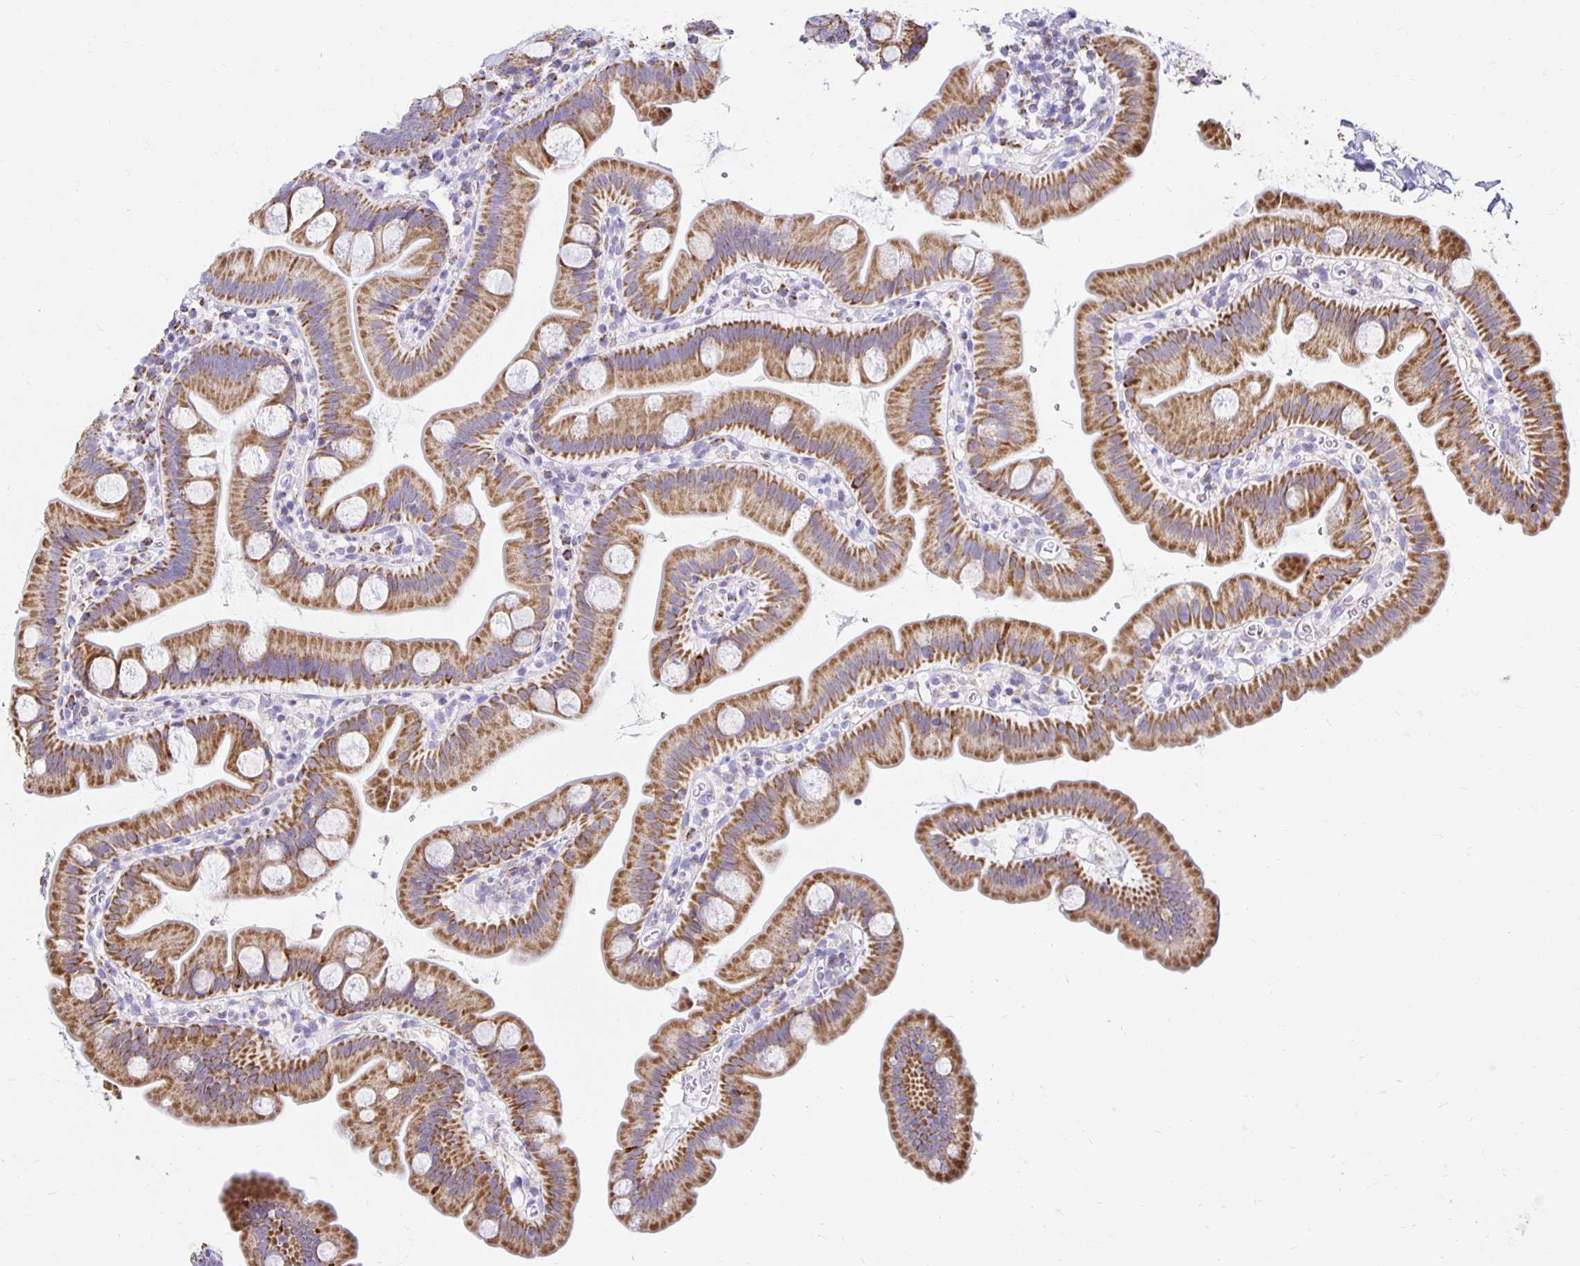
{"staining": {"intensity": "strong", "quantity": ">75%", "location": "cytoplasmic/membranous"}, "tissue": "small intestine", "cell_type": "Glandular cells", "image_type": "normal", "snomed": [{"axis": "morphology", "description": "Normal tissue, NOS"}, {"axis": "topography", "description": "Small intestine"}], "caption": "This histopathology image reveals immunohistochemistry (IHC) staining of unremarkable human small intestine, with high strong cytoplasmic/membranous positivity in approximately >75% of glandular cells.", "gene": "PLAAT2", "patient": {"sex": "female", "age": 68}}